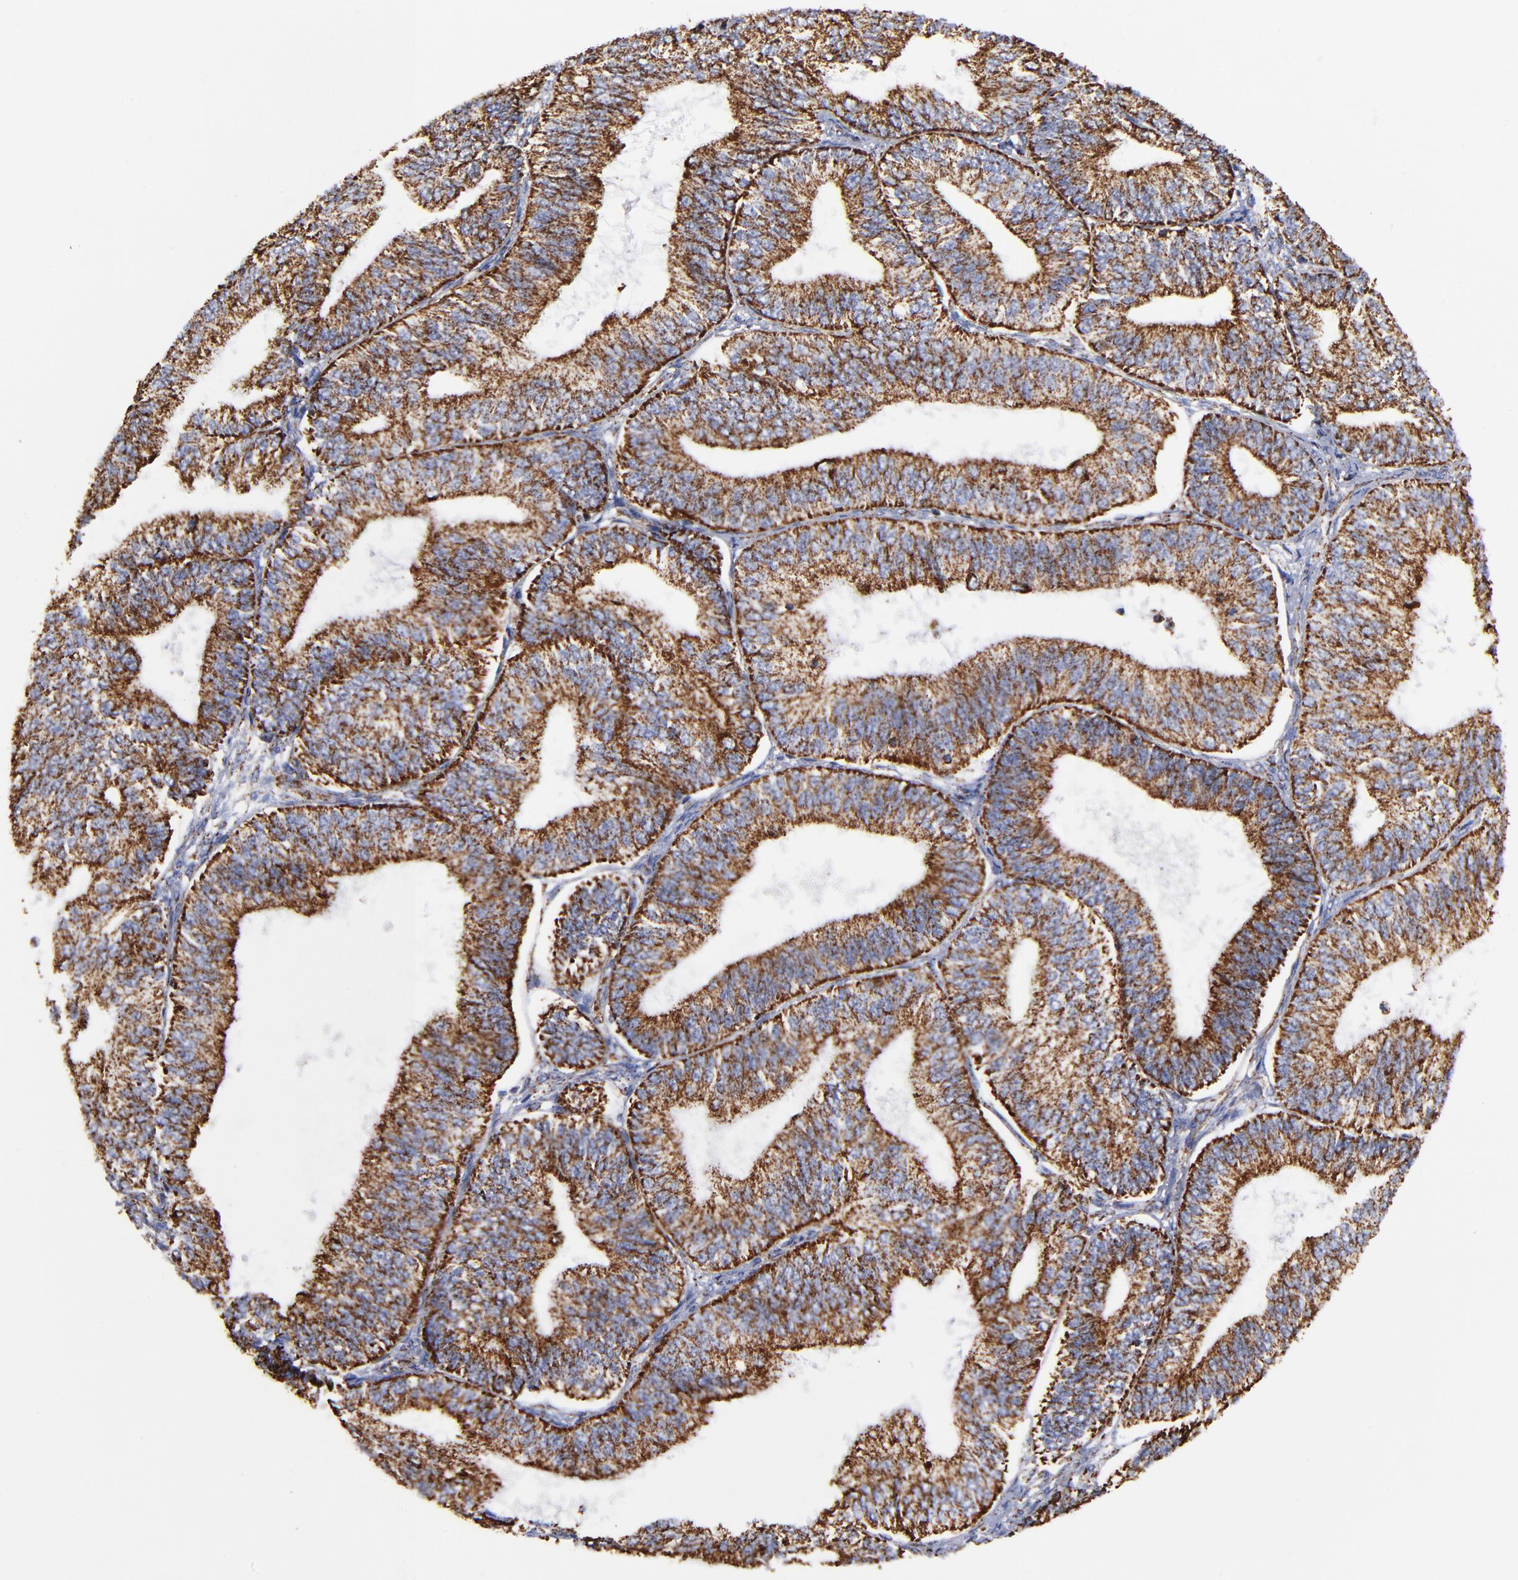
{"staining": {"intensity": "strong", "quantity": ">75%", "location": "cytoplasmic/membranous"}, "tissue": "endometrial cancer", "cell_type": "Tumor cells", "image_type": "cancer", "snomed": [{"axis": "morphology", "description": "Adenocarcinoma, NOS"}, {"axis": "topography", "description": "Endometrium"}], "caption": "Immunohistochemistry (IHC) (DAB) staining of endometrial adenocarcinoma shows strong cytoplasmic/membranous protein expression in about >75% of tumor cells. The protein of interest is stained brown, and the nuclei are stained in blue (DAB IHC with brightfield microscopy, high magnification).", "gene": "PHB1", "patient": {"sex": "female", "age": 55}}